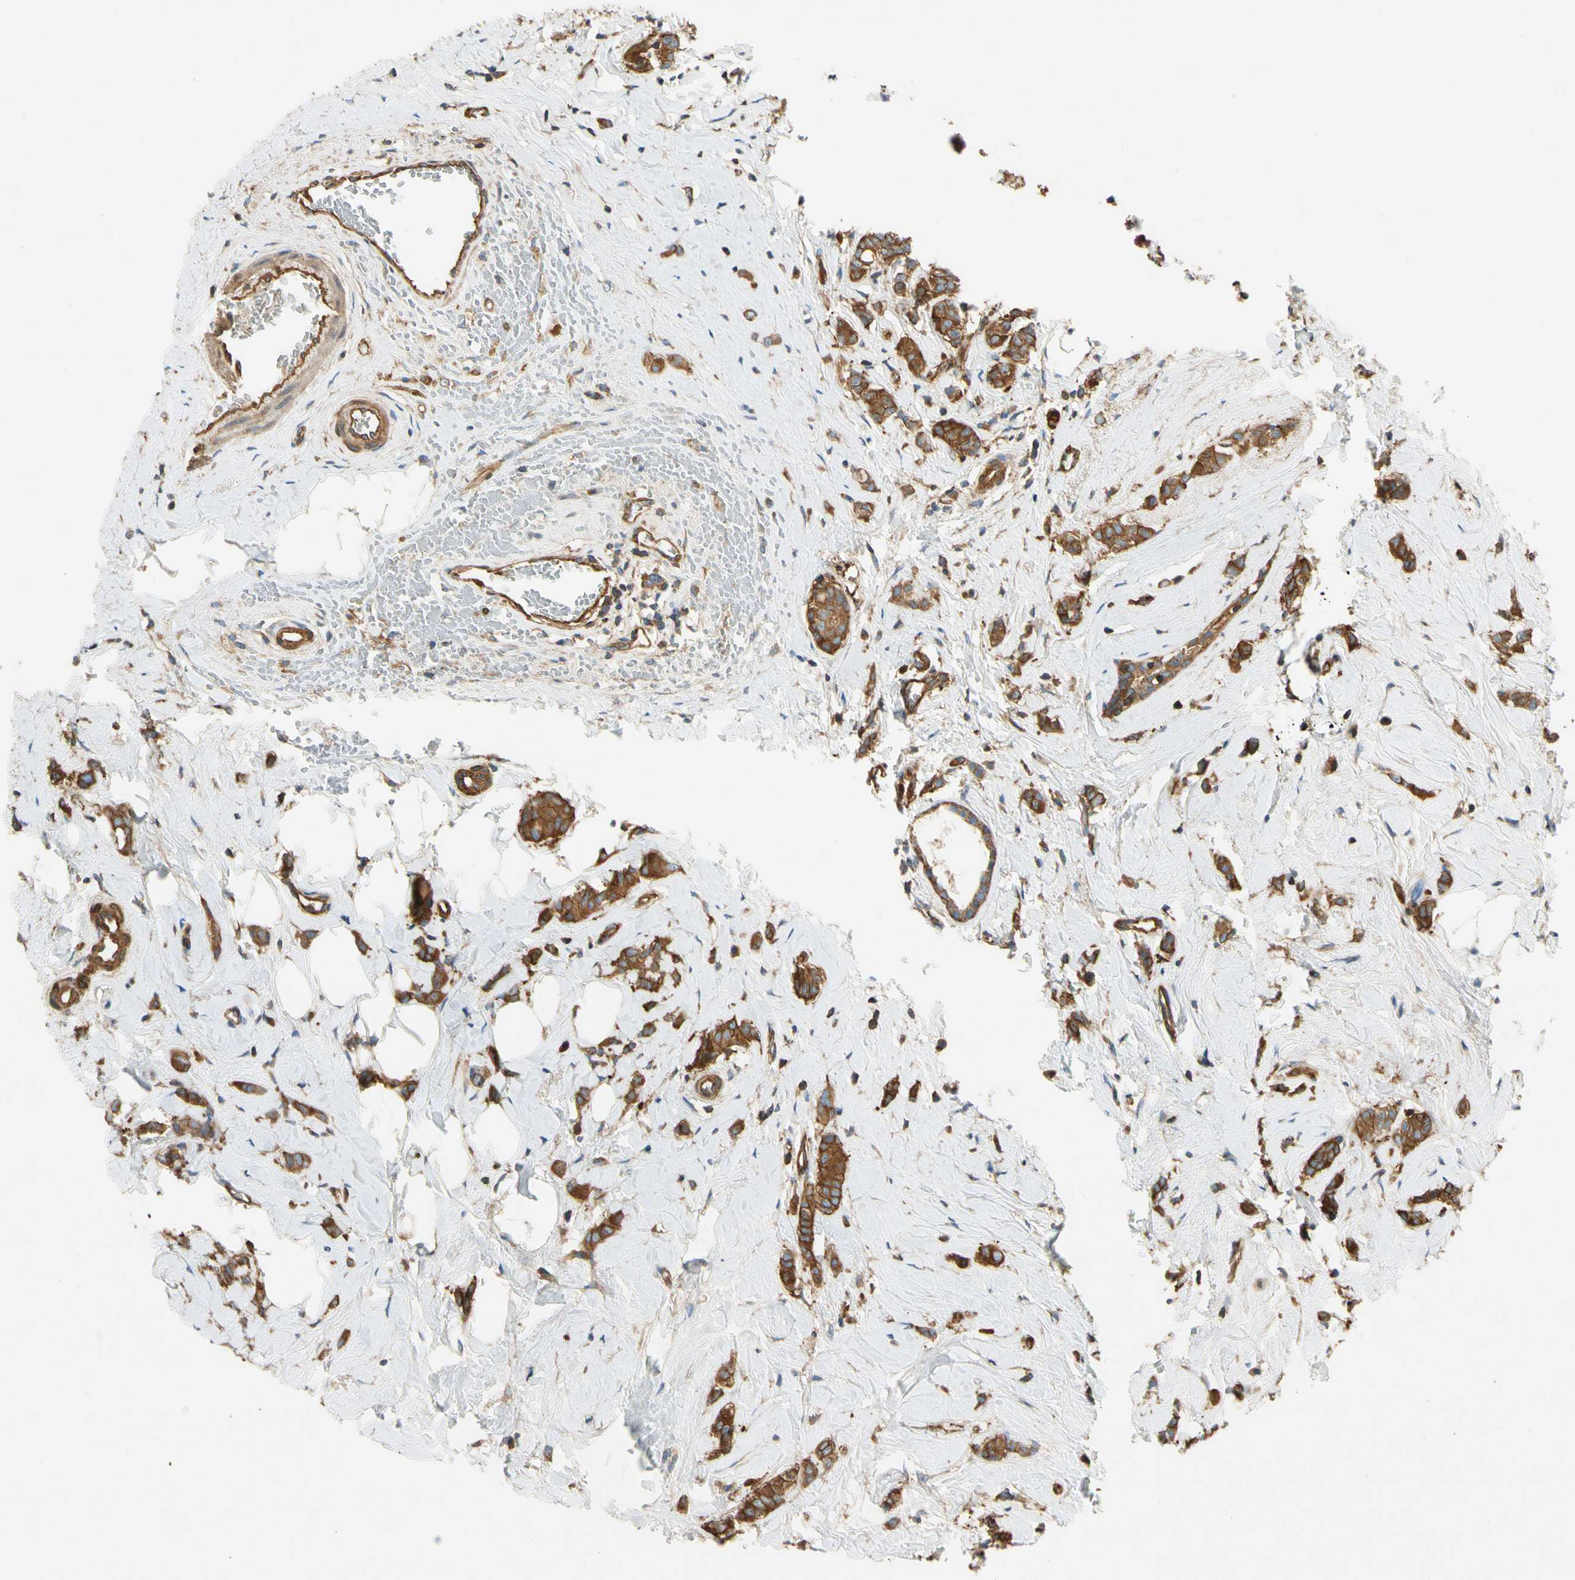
{"staining": {"intensity": "strong", "quantity": ">75%", "location": "cytoplasmic/membranous"}, "tissue": "breast cancer", "cell_type": "Tumor cells", "image_type": "cancer", "snomed": [{"axis": "morphology", "description": "Lobular carcinoma"}, {"axis": "topography", "description": "Breast"}], "caption": "IHC histopathology image of breast cancer (lobular carcinoma) stained for a protein (brown), which demonstrates high levels of strong cytoplasmic/membranous staining in about >75% of tumor cells.", "gene": "TCP11L1", "patient": {"sex": "female", "age": 60}}